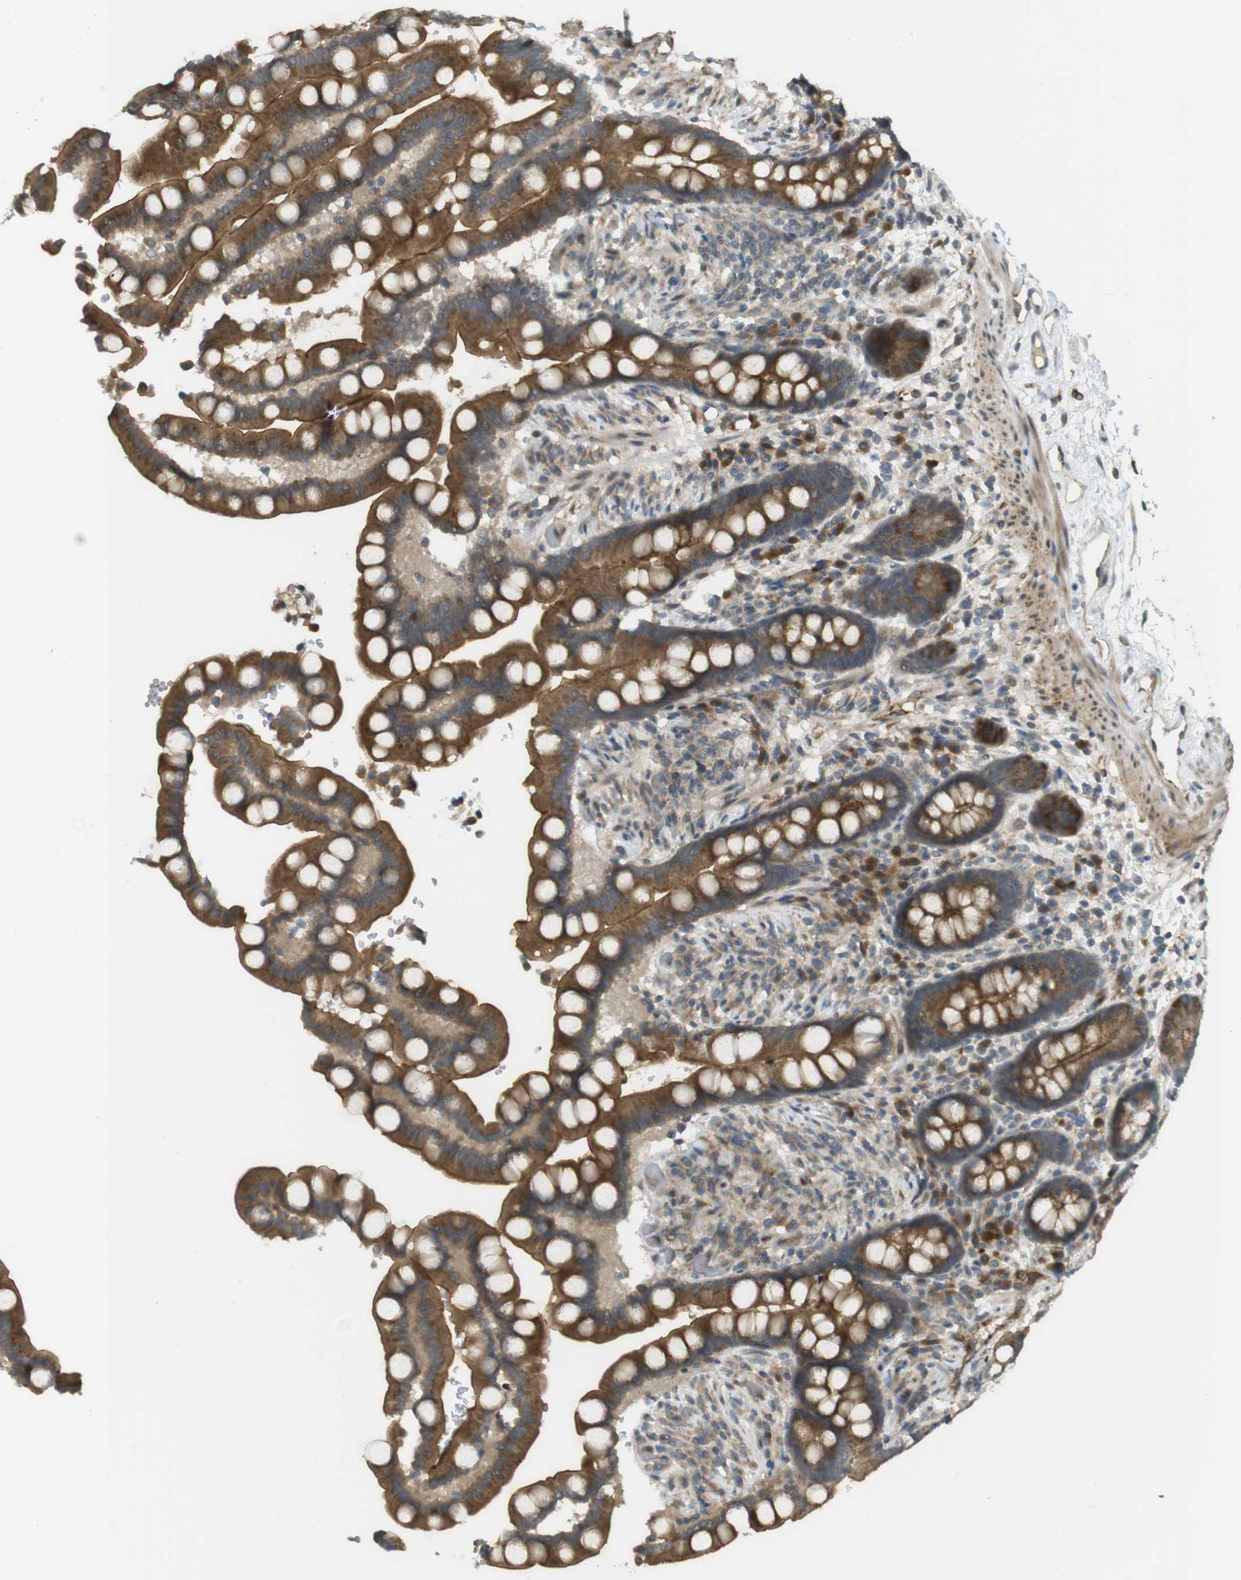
{"staining": {"intensity": "weak", "quantity": ">75%", "location": "cytoplasmic/membranous"}, "tissue": "colon", "cell_type": "Endothelial cells", "image_type": "normal", "snomed": [{"axis": "morphology", "description": "Normal tissue, NOS"}, {"axis": "topography", "description": "Colon"}], "caption": "About >75% of endothelial cells in unremarkable colon reveal weak cytoplasmic/membranous protein positivity as visualized by brown immunohistochemical staining.", "gene": "CLRN3", "patient": {"sex": "male", "age": 73}}